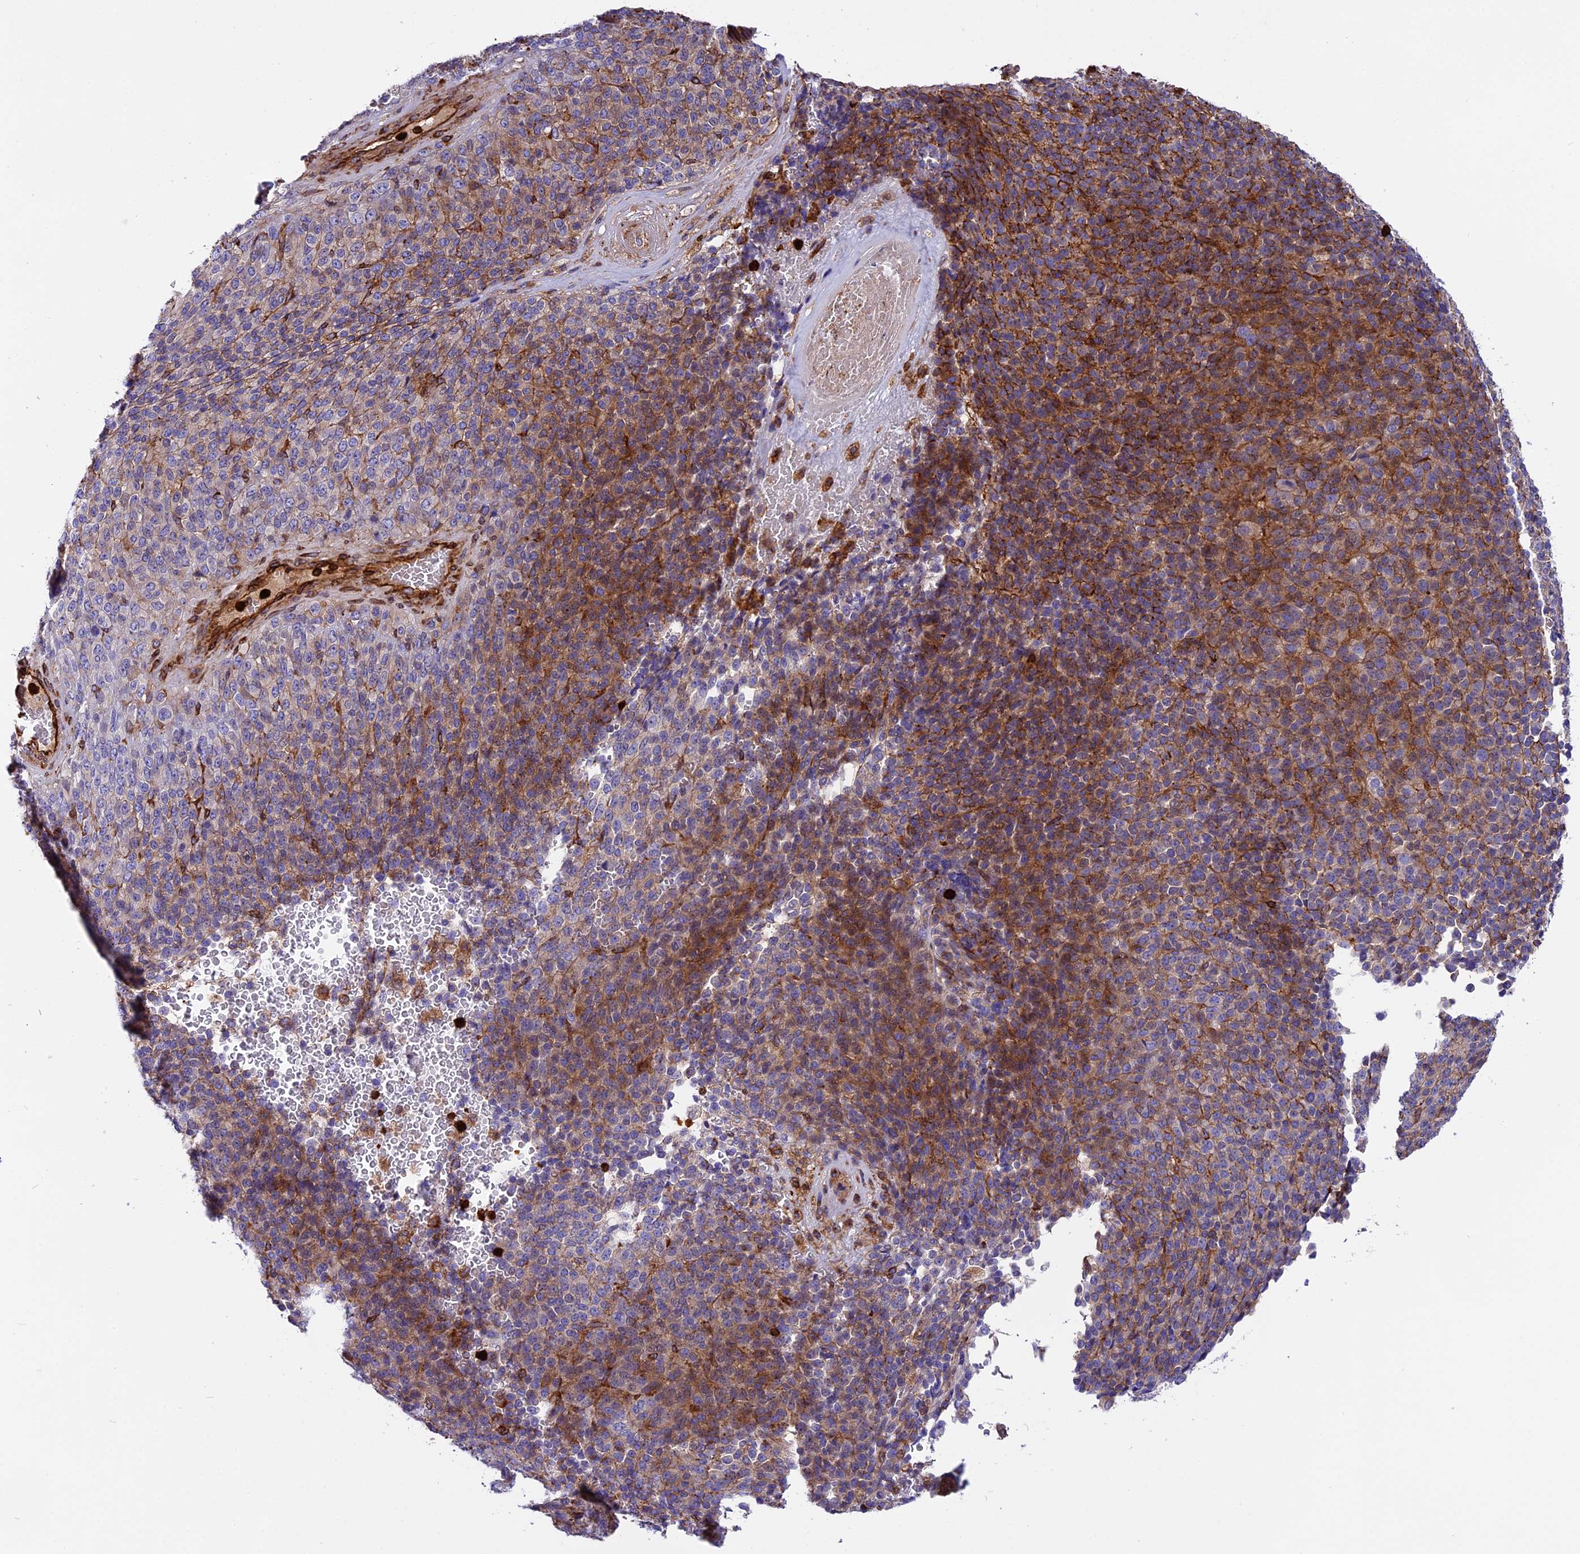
{"staining": {"intensity": "moderate", "quantity": "25%-75%", "location": "cytoplasmic/membranous"}, "tissue": "melanoma", "cell_type": "Tumor cells", "image_type": "cancer", "snomed": [{"axis": "morphology", "description": "Malignant melanoma, Metastatic site"}, {"axis": "topography", "description": "Brain"}], "caption": "Immunohistochemistry histopathology image of human malignant melanoma (metastatic site) stained for a protein (brown), which exhibits medium levels of moderate cytoplasmic/membranous positivity in approximately 25%-75% of tumor cells.", "gene": "CD99L2", "patient": {"sex": "female", "age": 56}}